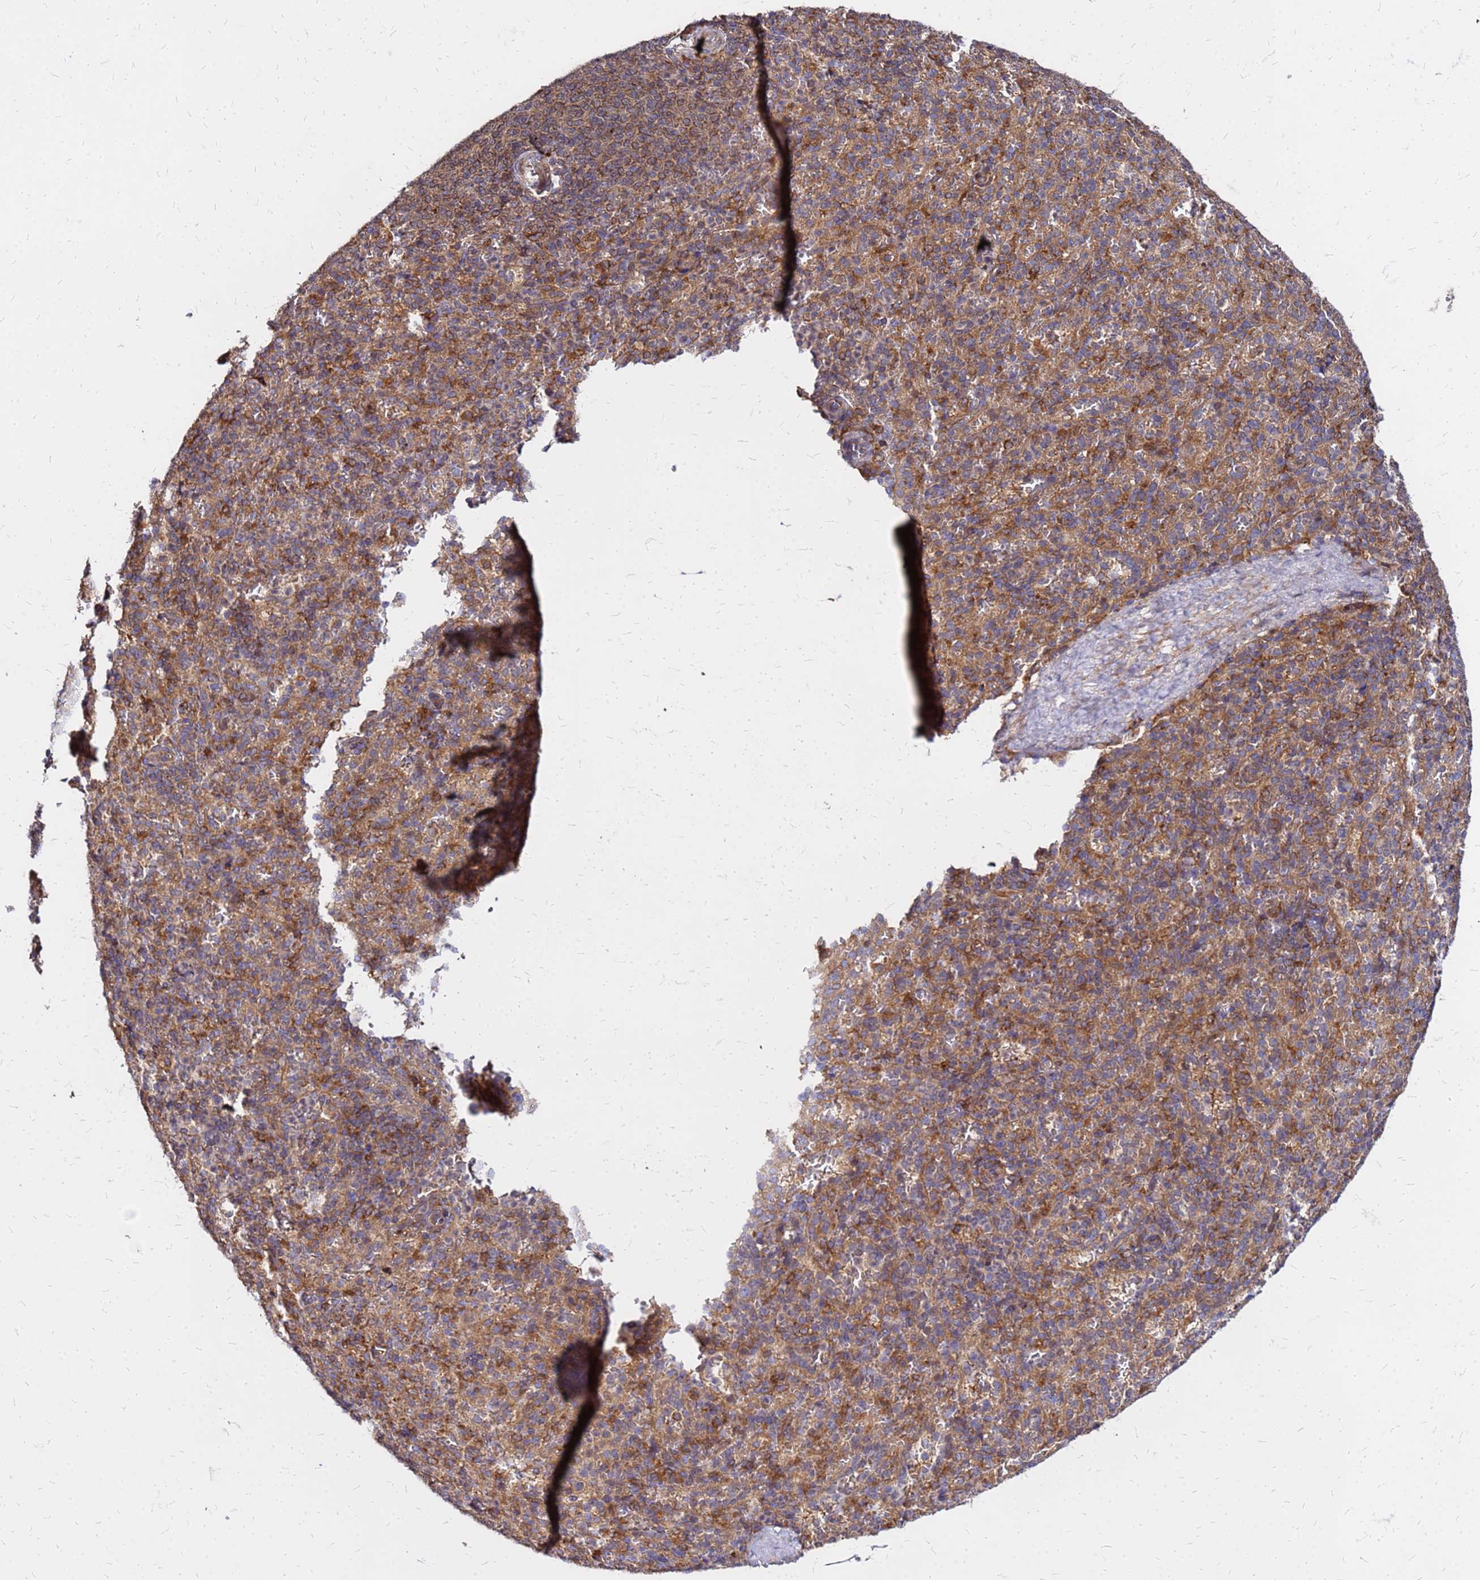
{"staining": {"intensity": "weak", "quantity": "25%-75%", "location": "cytoplasmic/membranous"}, "tissue": "spleen", "cell_type": "Cells in red pulp", "image_type": "normal", "snomed": [{"axis": "morphology", "description": "Normal tissue, NOS"}, {"axis": "topography", "description": "Spleen"}], "caption": "This image shows immunohistochemistry (IHC) staining of benign spleen, with low weak cytoplasmic/membranous expression in about 25%-75% of cells in red pulp.", "gene": "CYBC1", "patient": {"sex": "female", "age": 21}}